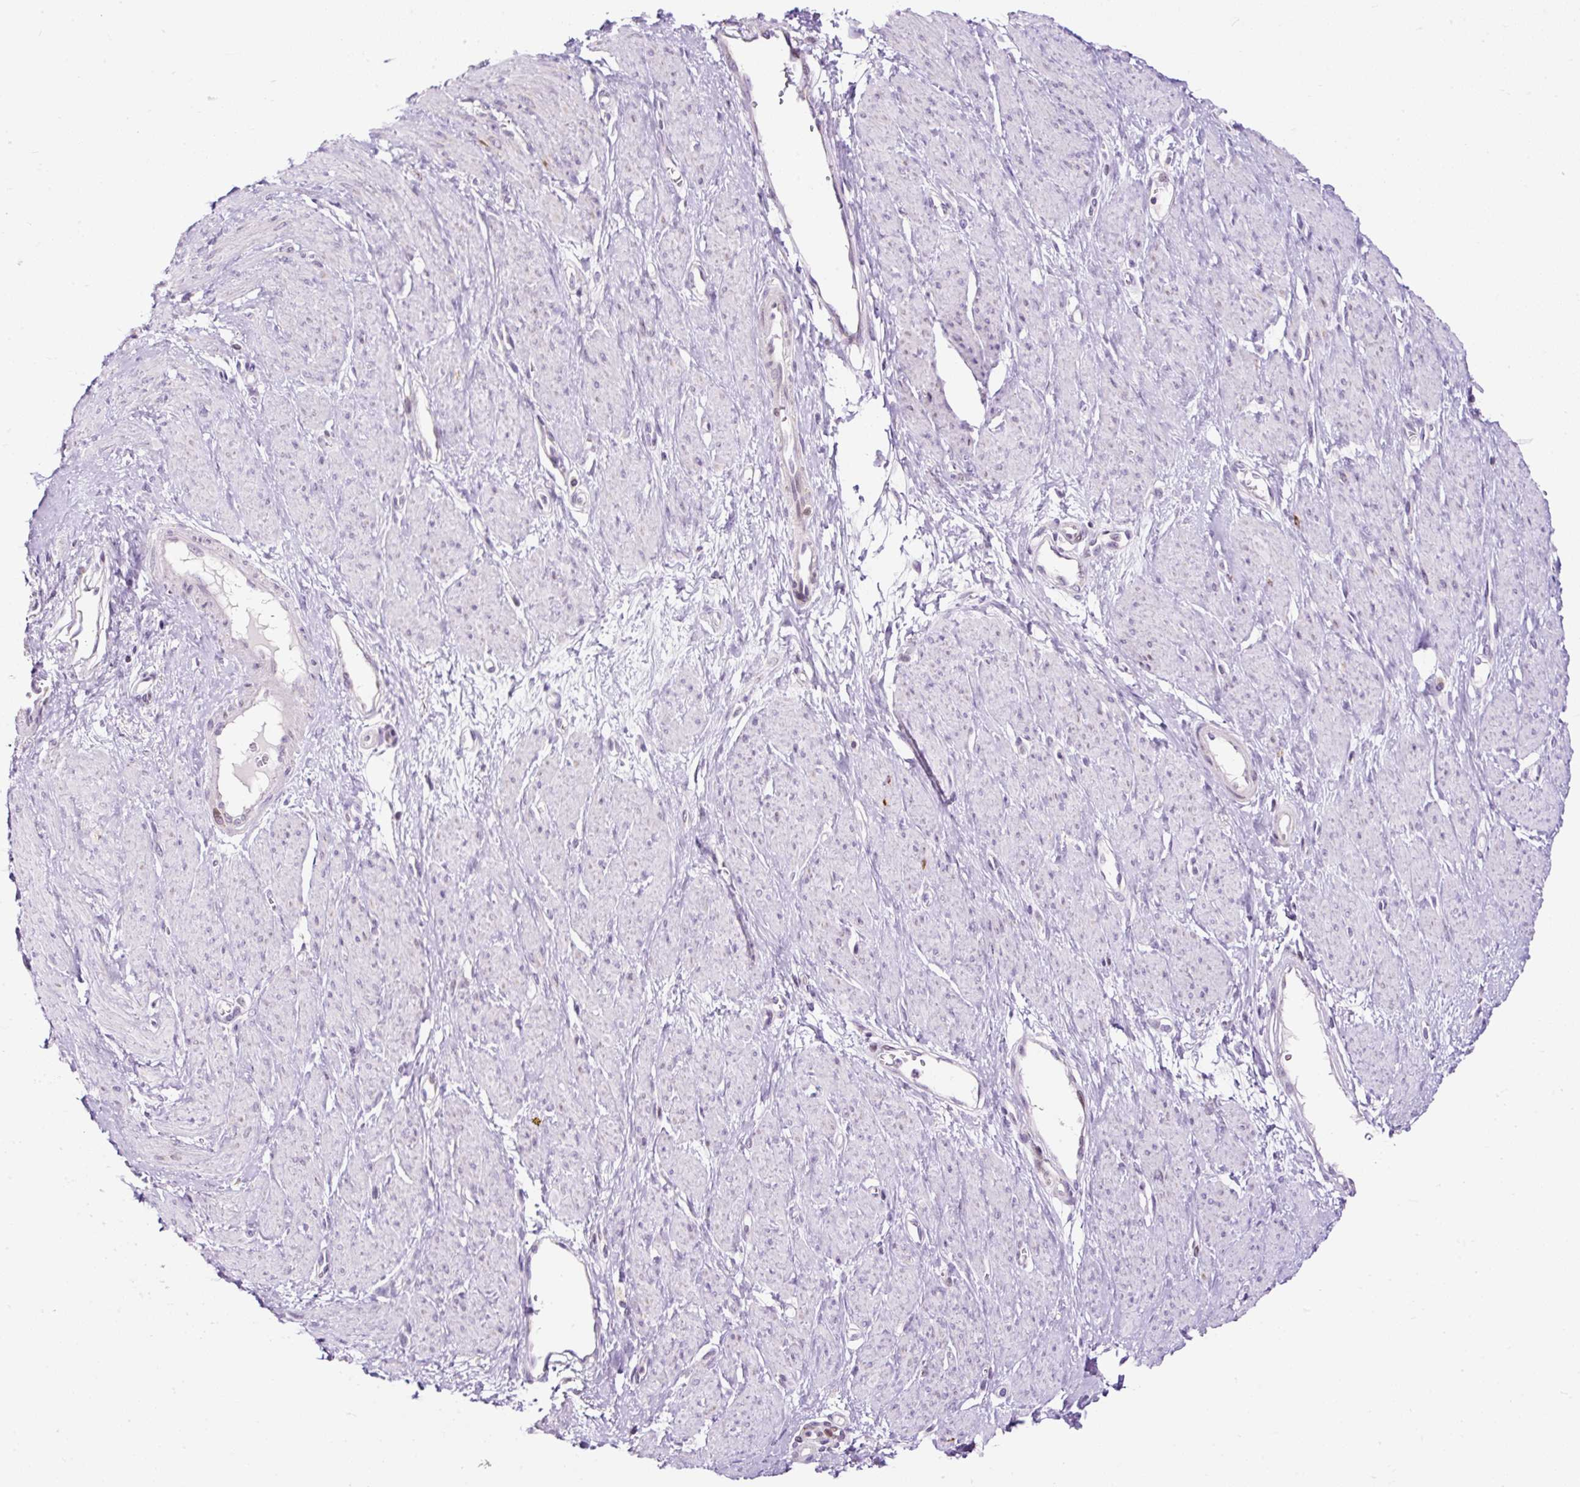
{"staining": {"intensity": "negative", "quantity": "none", "location": "none"}, "tissue": "smooth muscle", "cell_type": "Smooth muscle cells", "image_type": "normal", "snomed": [{"axis": "morphology", "description": "Normal tissue, NOS"}, {"axis": "topography", "description": "Smooth muscle"}, {"axis": "topography", "description": "Uterus"}], "caption": "Micrograph shows no protein staining in smooth muscle cells of unremarkable smooth muscle. (DAB (3,3'-diaminobenzidine) immunohistochemistry visualized using brightfield microscopy, high magnification).", "gene": "FMC1", "patient": {"sex": "female", "age": 39}}